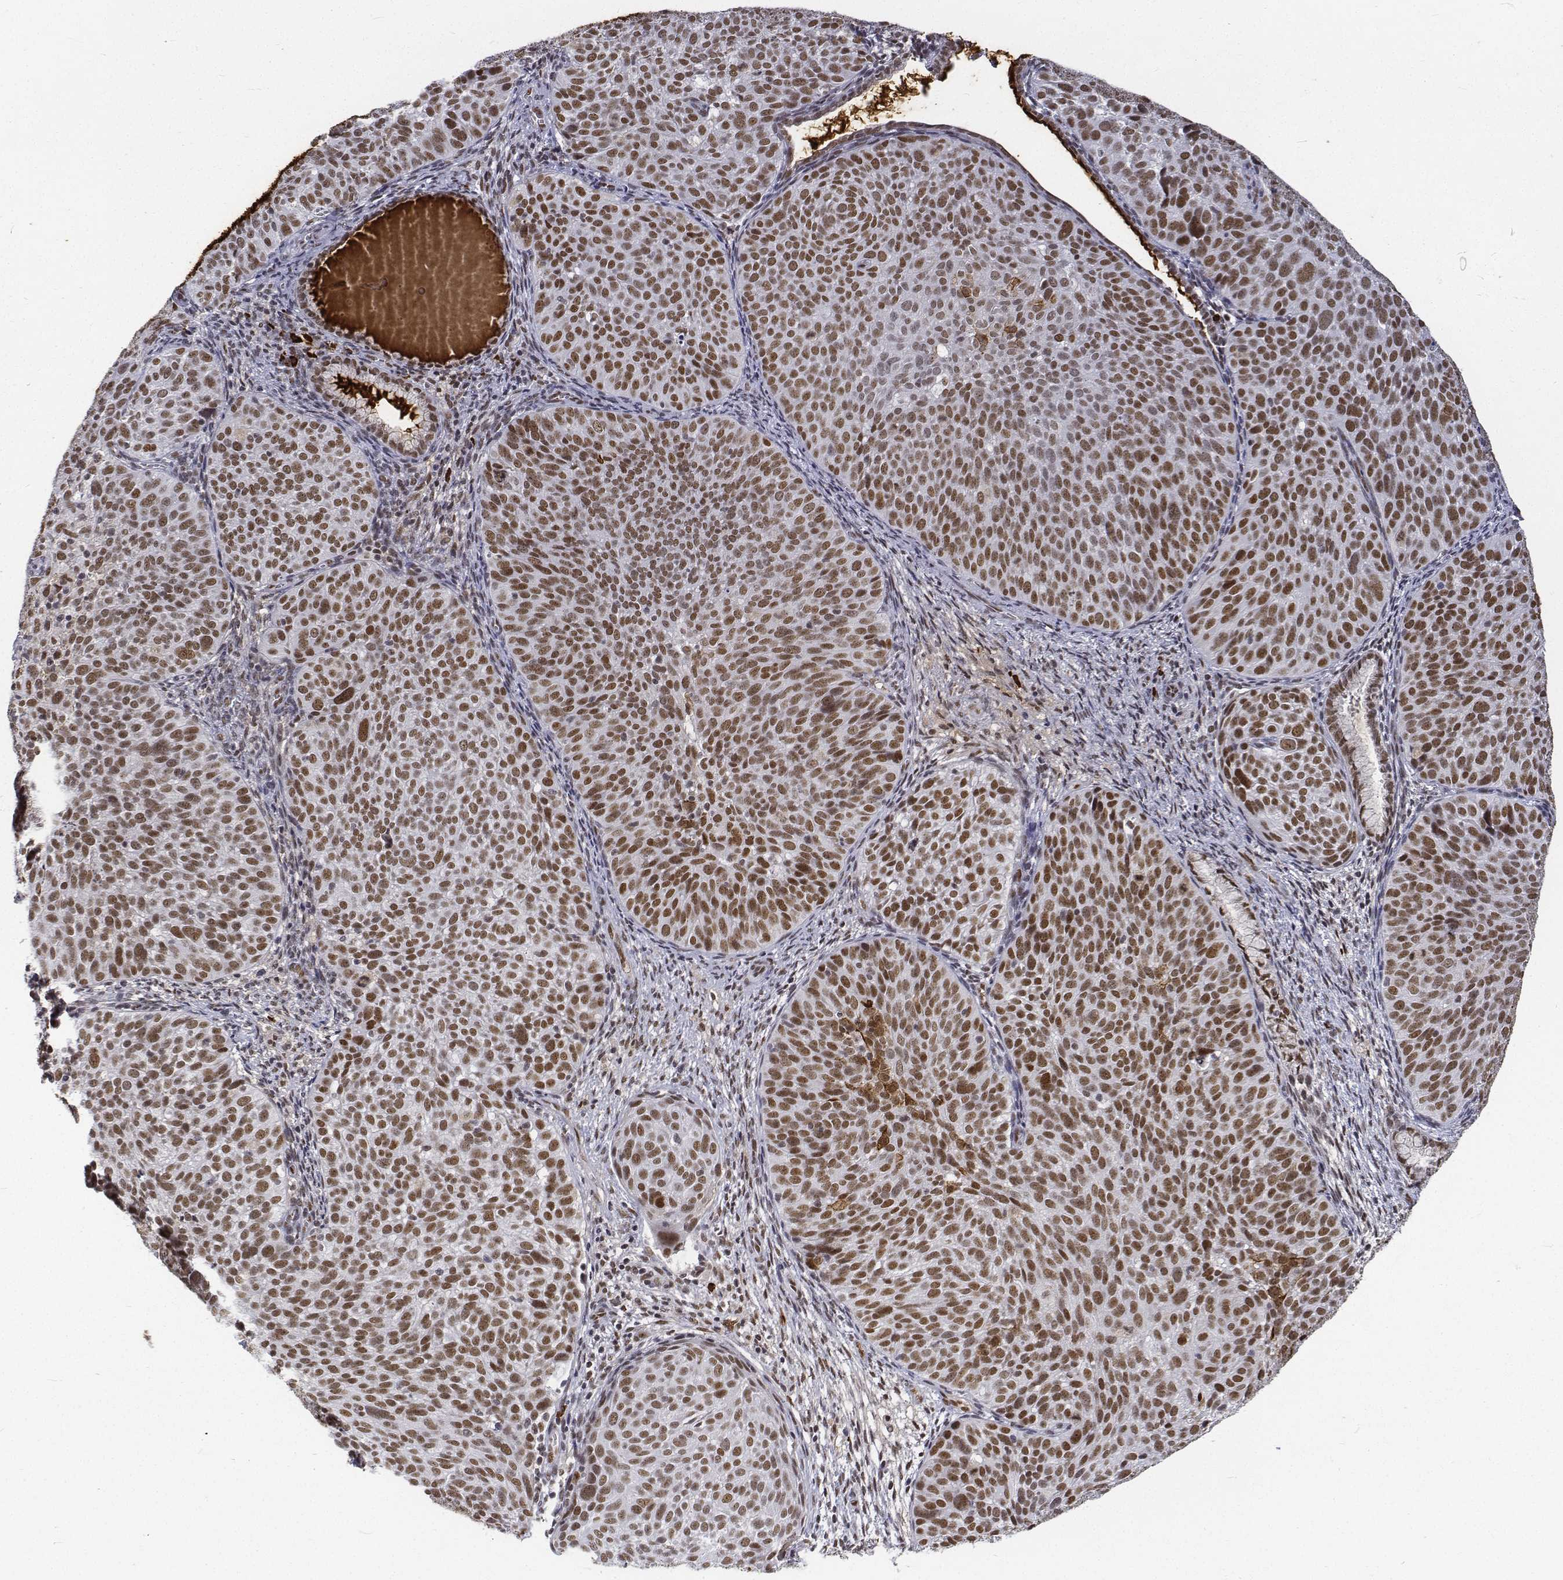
{"staining": {"intensity": "moderate", "quantity": ">75%", "location": "nuclear"}, "tissue": "cervical cancer", "cell_type": "Tumor cells", "image_type": "cancer", "snomed": [{"axis": "morphology", "description": "Squamous cell carcinoma, NOS"}, {"axis": "topography", "description": "Cervix"}], "caption": "A brown stain labels moderate nuclear expression of a protein in cervical cancer (squamous cell carcinoma) tumor cells. The staining is performed using DAB brown chromogen to label protein expression. The nuclei are counter-stained blue using hematoxylin.", "gene": "ATRX", "patient": {"sex": "female", "age": 39}}